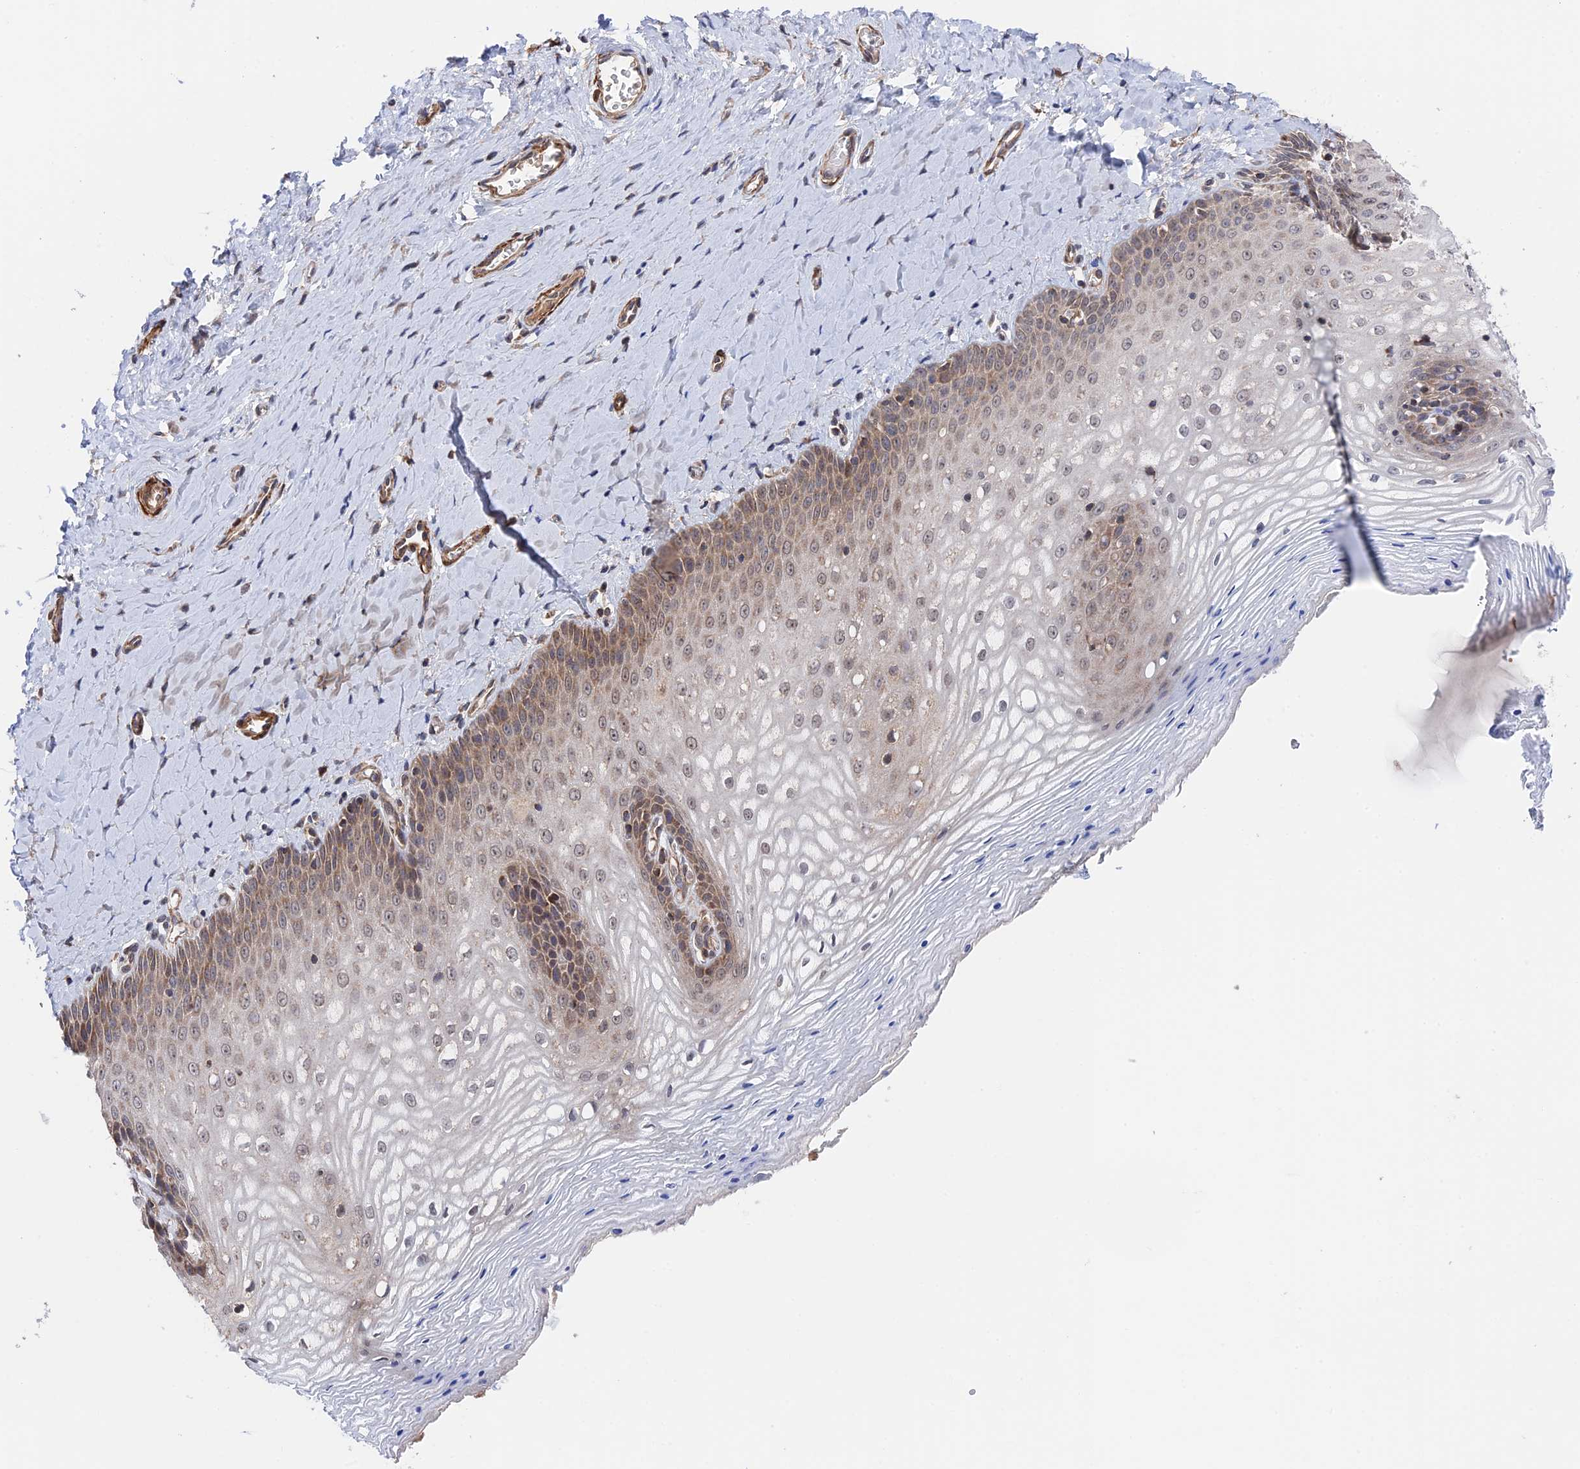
{"staining": {"intensity": "weak", "quantity": "25%-75%", "location": "cytoplasmic/membranous"}, "tissue": "vagina", "cell_type": "Squamous epithelial cells", "image_type": "normal", "snomed": [{"axis": "morphology", "description": "Normal tissue, NOS"}, {"axis": "topography", "description": "Vagina"}], "caption": "Vagina stained with immunohistochemistry (IHC) shows weak cytoplasmic/membranous staining in approximately 25%-75% of squamous epithelial cells. (IHC, brightfield microscopy, high magnification).", "gene": "ZNF320", "patient": {"sex": "female", "age": 65}}